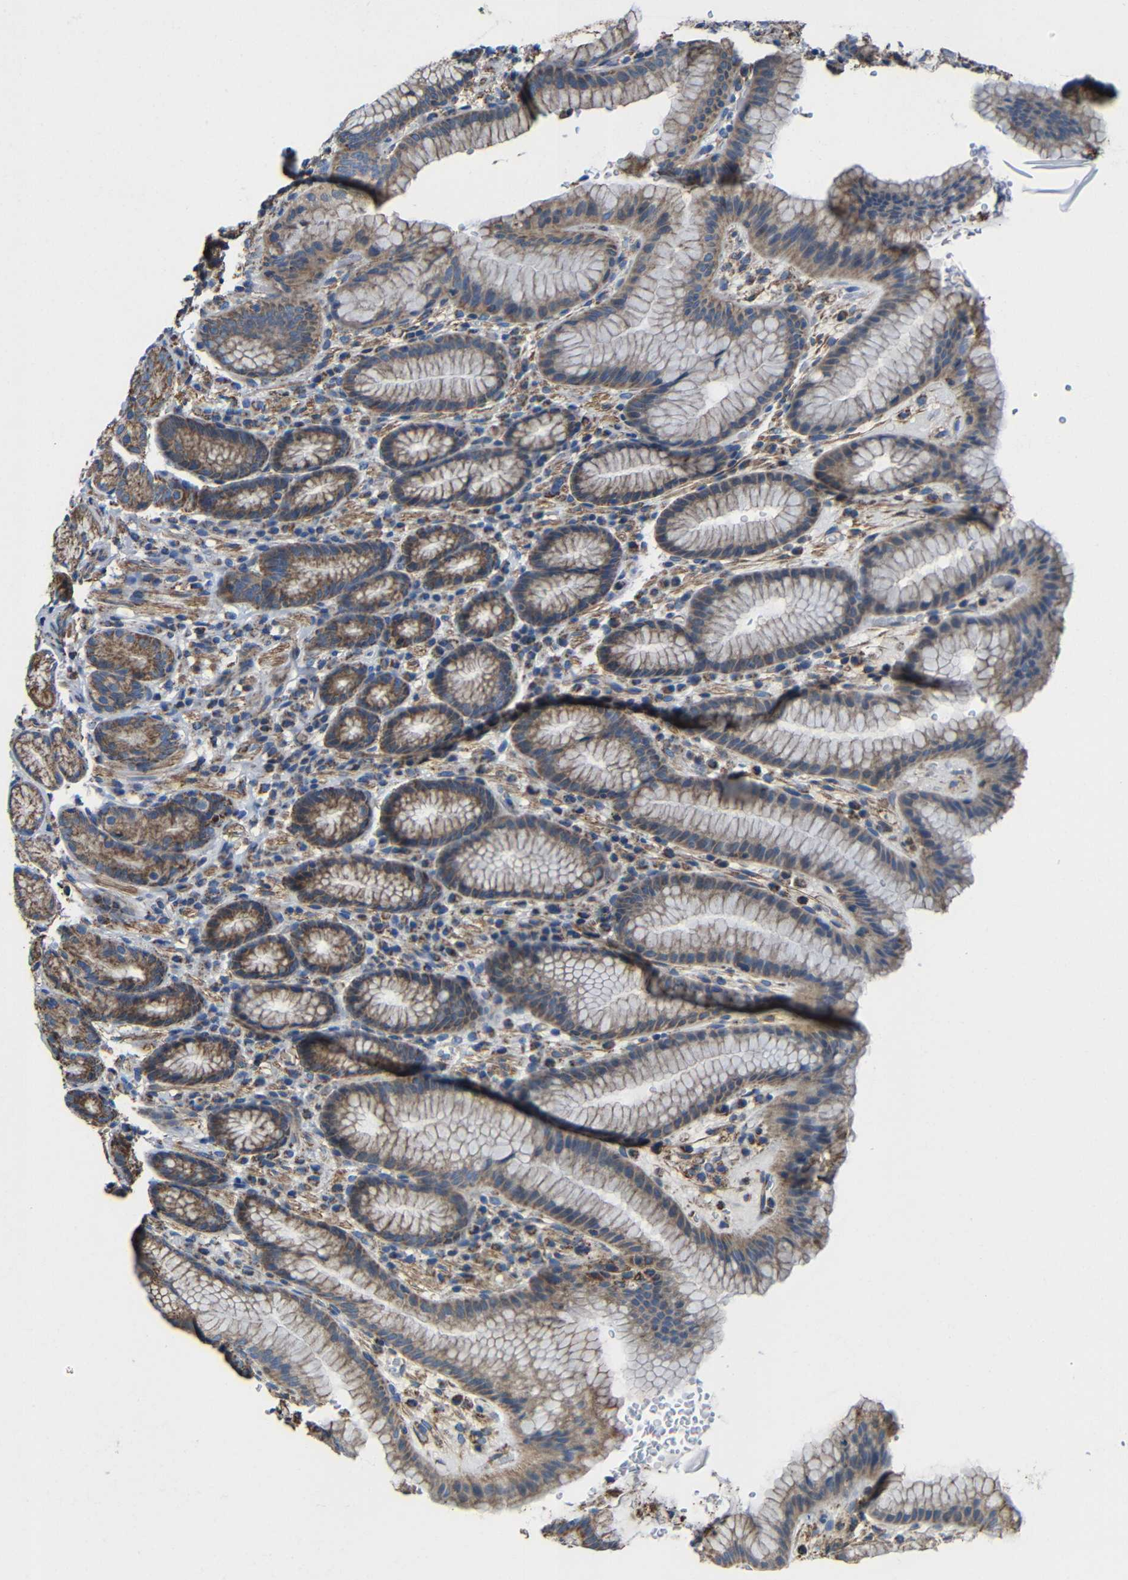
{"staining": {"intensity": "moderate", "quantity": ">75%", "location": "cytoplasmic/membranous"}, "tissue": "stomach", "cell_type": "Glandular cells", "image_type": "normal", "snomed": [{"axis": "morphology", "description": "Normal tissue, NOS"}, {"axis": "topography", "description": "Stomach, lower"}], "caption": "Immunohistochemistry (IHC) photomicrograph of normal stomach: stomach stained using immunohistochemistry (IHC) demonstrates medium levels of moderate protein expression localized specifically in the cytoplasmic/membranous of glandular cells, appearing as a cytoplasmic/membranous brown color.", "gene": "INTS6L", "patient": {"sex": "male", "age": 52}}